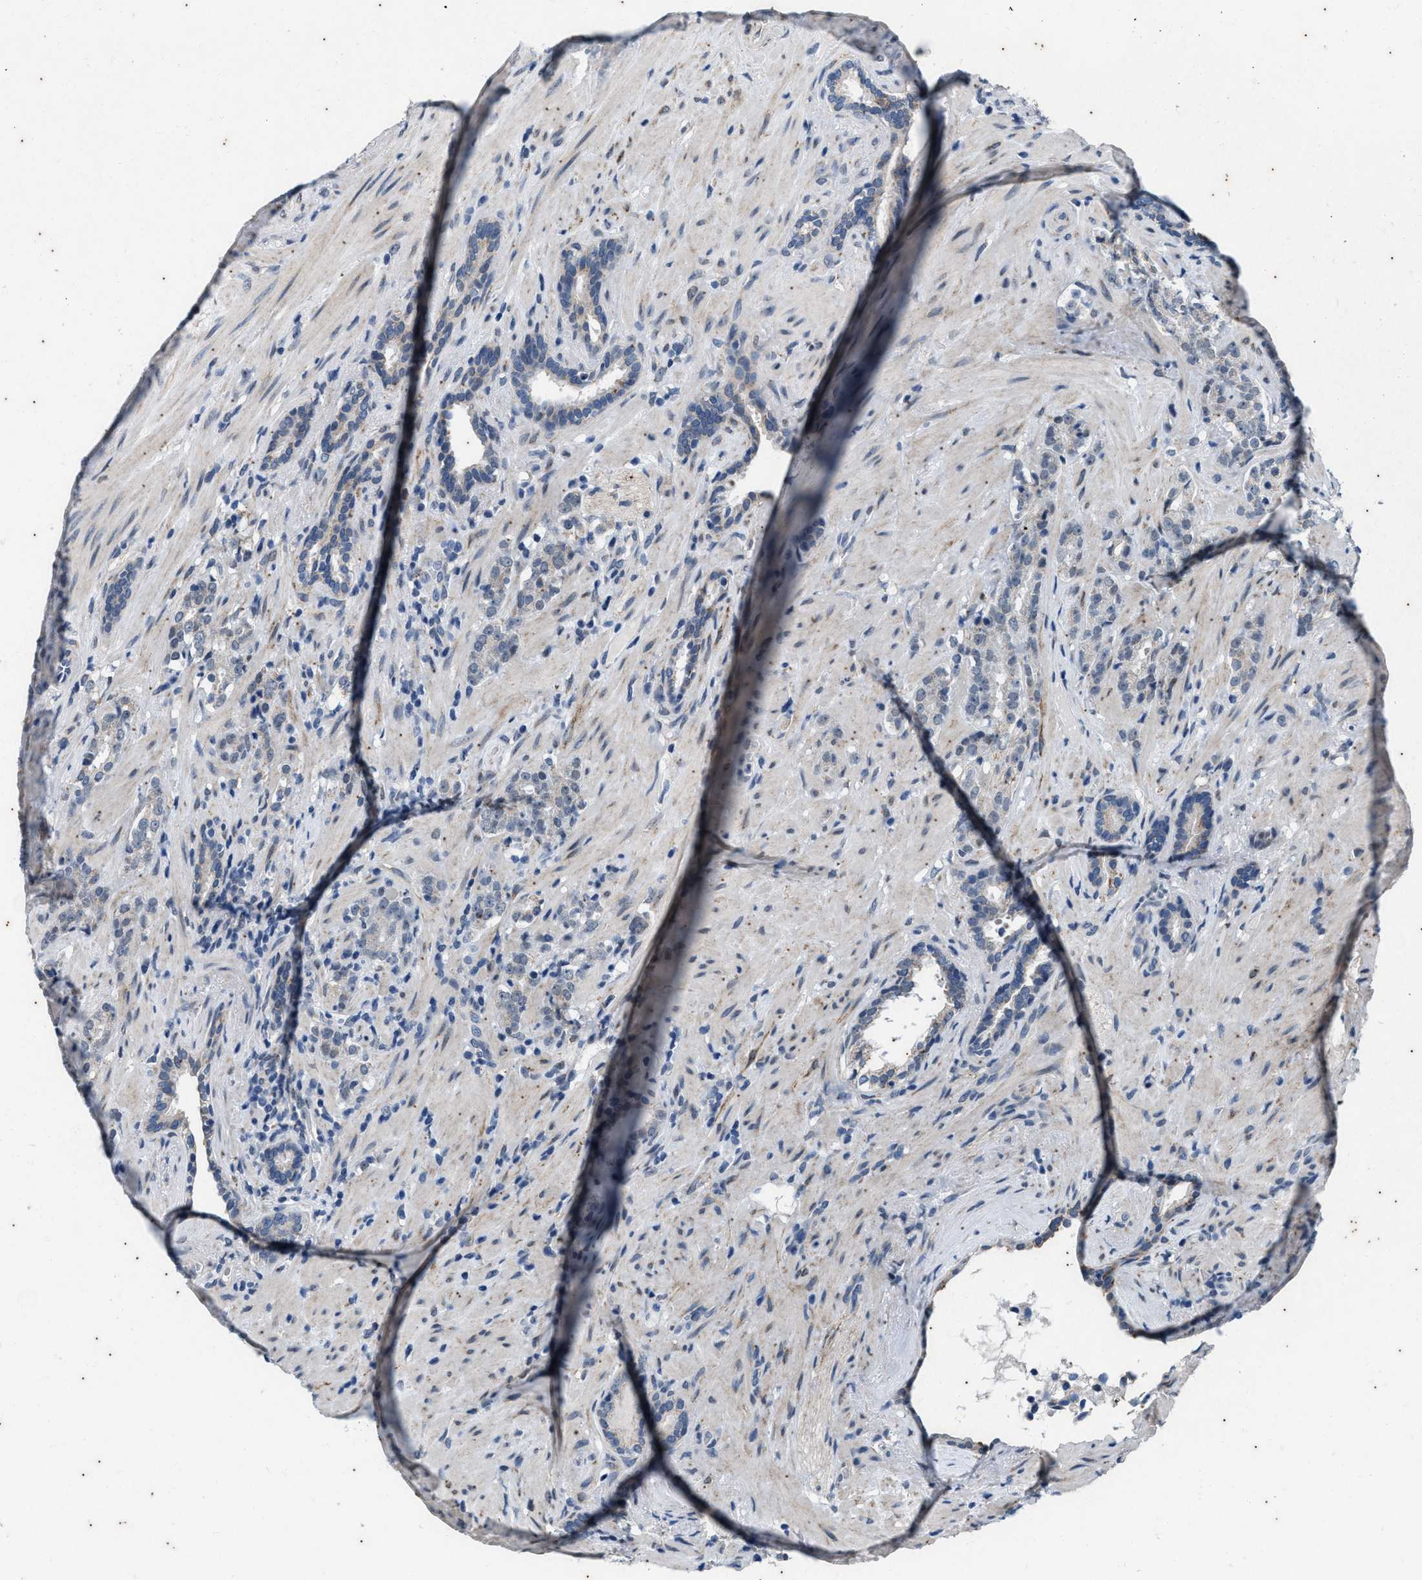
{"staining": {"intensity": "negative", "quantity": "none", "location": "none"}, "tissue": "prostate cancer", "cell_type": "Tumor cells", "image_type": "cancer", "snomed": [{"axis": "morphology", "description": "Adenocarcinoma, High grade"}, {"axis": "topography", "description": "Prostate"}], "caption": "Immunohistochemistry micrograph of neoplastic tissue: human prostate cancer stained with DAB (3,3'-diaminobenzidine) reveals no significant protein staining in tumor cells.", "gene": "KIF24", "patient": {"sex": "male", "age": 71}}